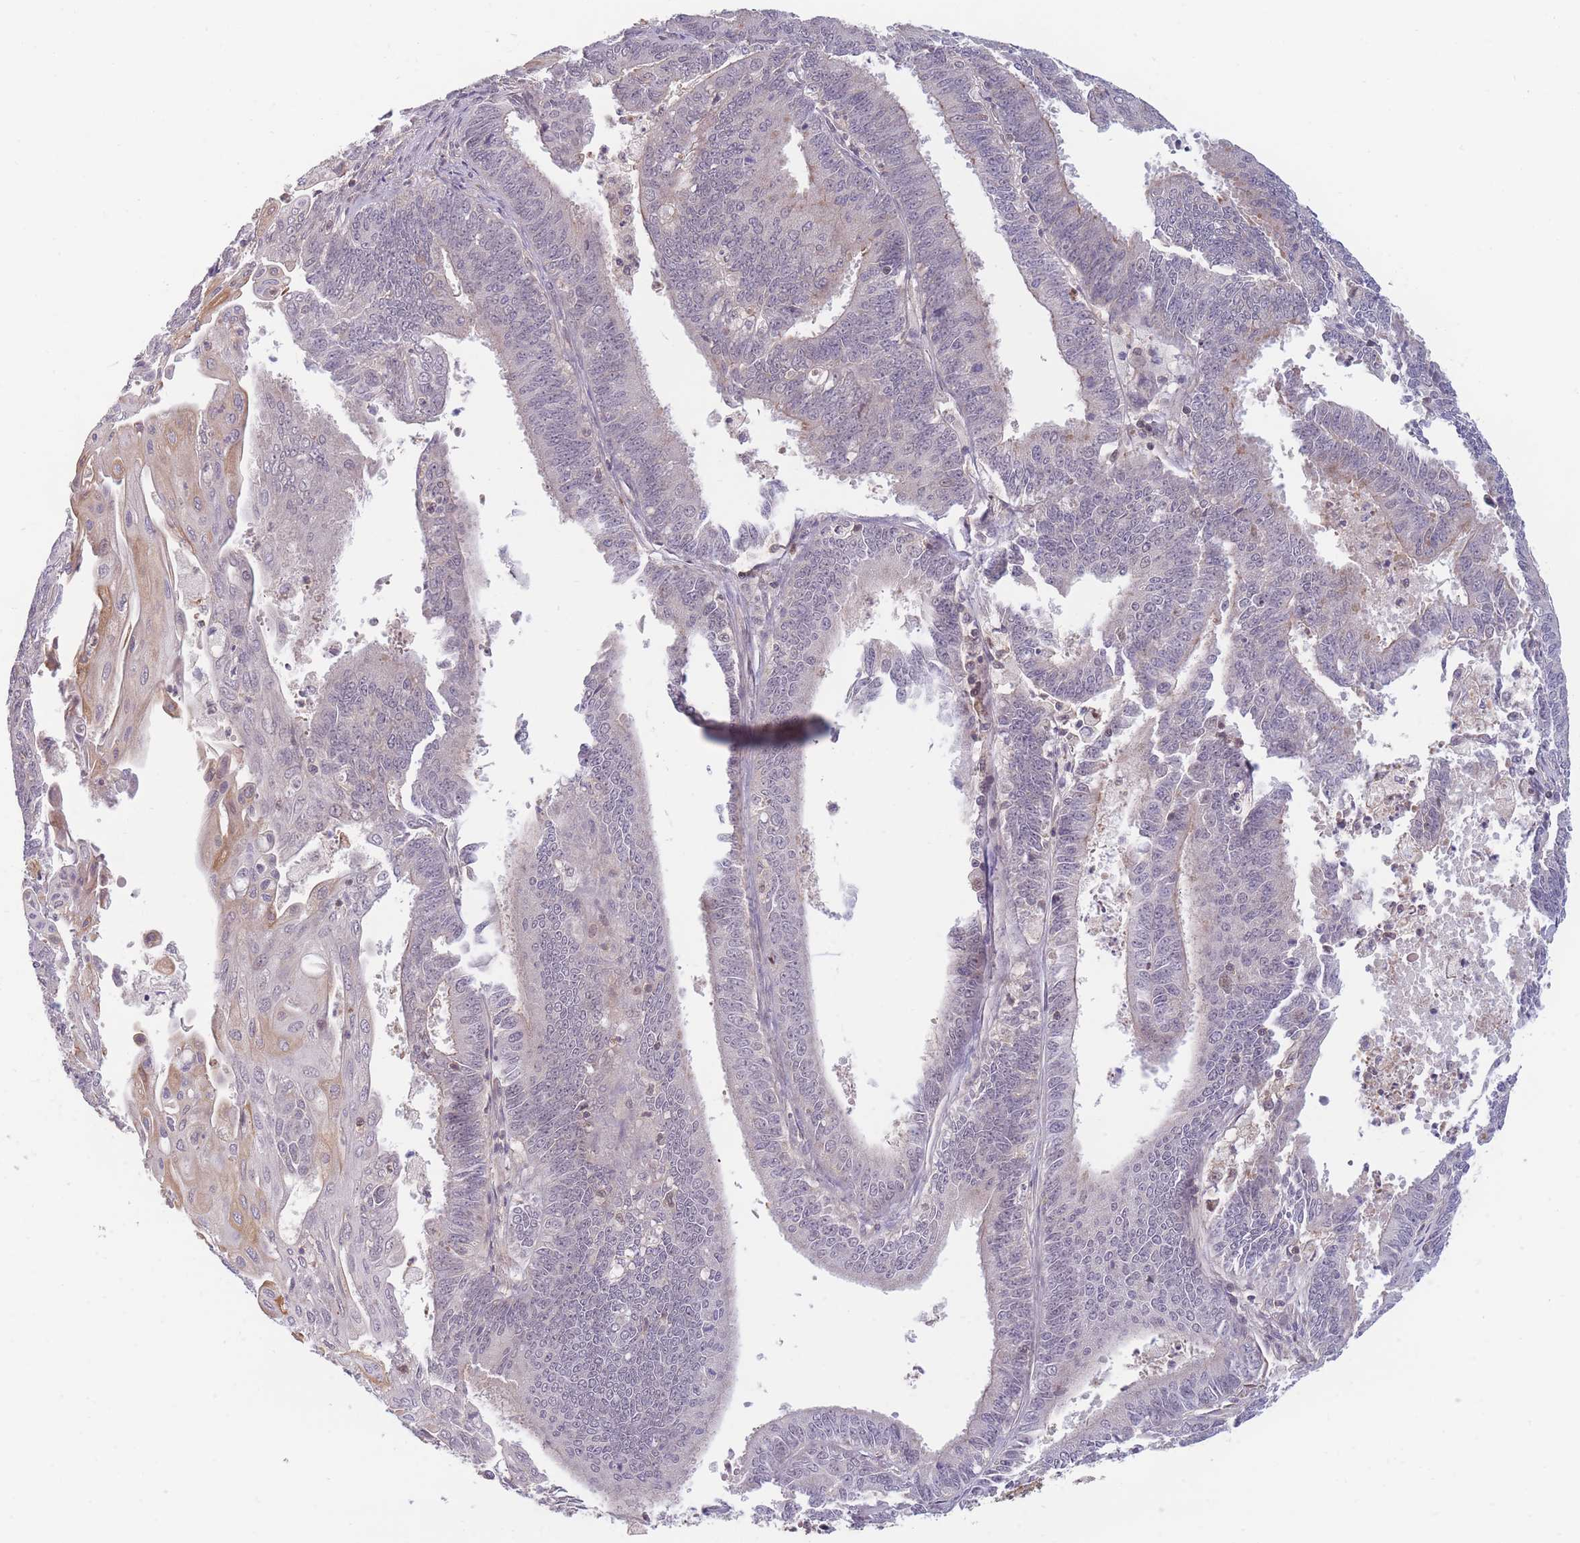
{"staining": {"intensity": "negative", "quantity": "none", "location": "none"}, "tissue": "endometrial cancer", "cell_type": "Tumor cells", "image_type": "cancer", "snomed": [{"axis": "morphology", "description": "Adenocarcinoma, NOS"}, {"axis": "topography", "description": "Endometrium"}], "caption": "Image shows no significant protein positivity in tumor cells of endometrial cancer. The staining was performed using DAB (3,3'-diaminobenzidine) to visualize the protein expression in brown, while the nuclei were stained in blue with hematoxylin (Magnification: 20x).", "gene": "FAM153A", "patient": {"sex": "female", "age": 73}}